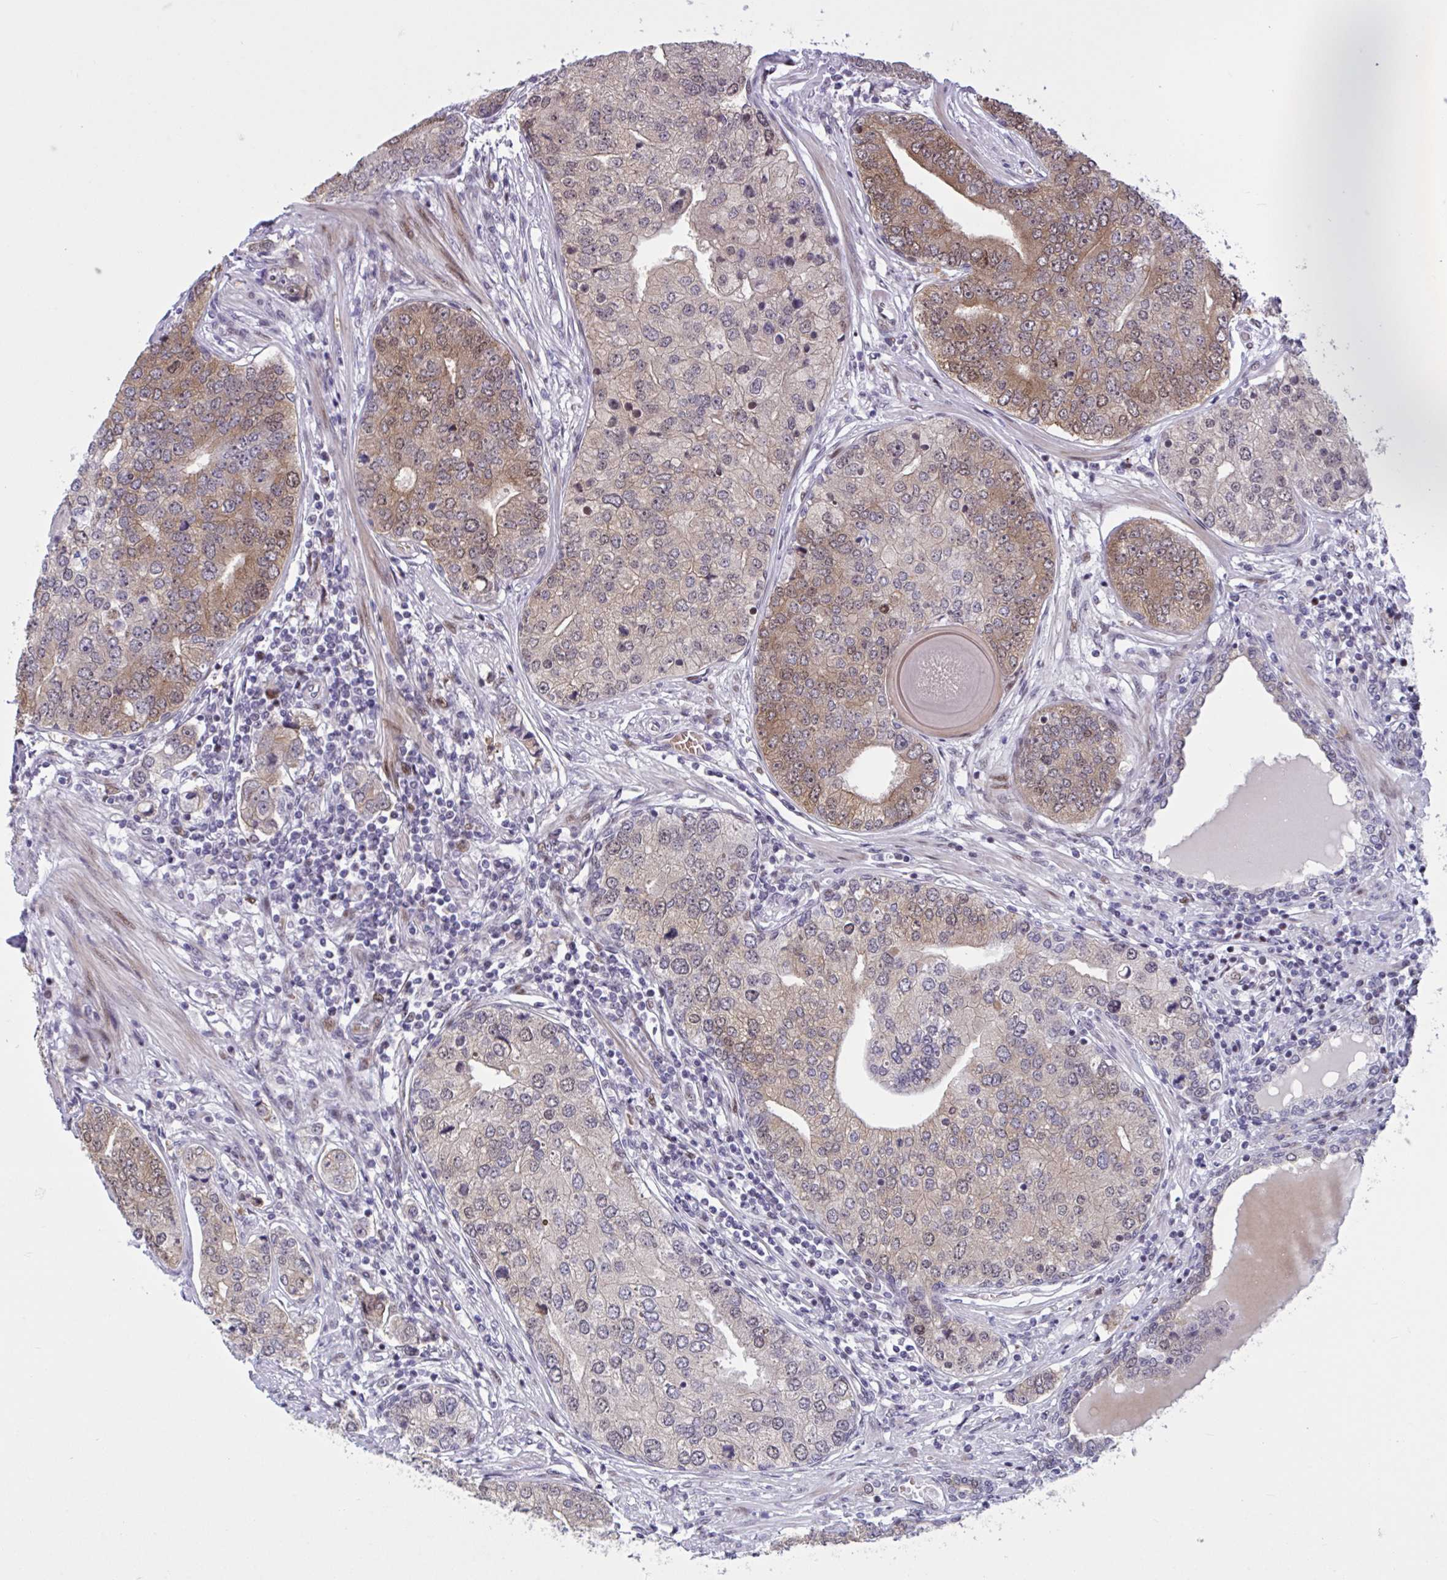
{"staining": {"intensity": "moderate", "quantity": "25%-75%", "location": "cytoplasmic/membranous,nuclear"}, "tissue": "prostate cancer", "cell_type": "Tumor cells", "image_type": "cancer", "snomed": [{"axis": "morphology", "description": "Adenocarcinoma, High grade"}, {"axis": "topography", "description": "Prostate"}], "caption": "A brown stain highlights moderate cytoplasmic/membranous and nuclear staining of a protein in prostate cancer (adenocarcinoma (high-grade)) tumor cells.", "gene": "RBL1", "patient": {"sex": "male", "age": 60}}